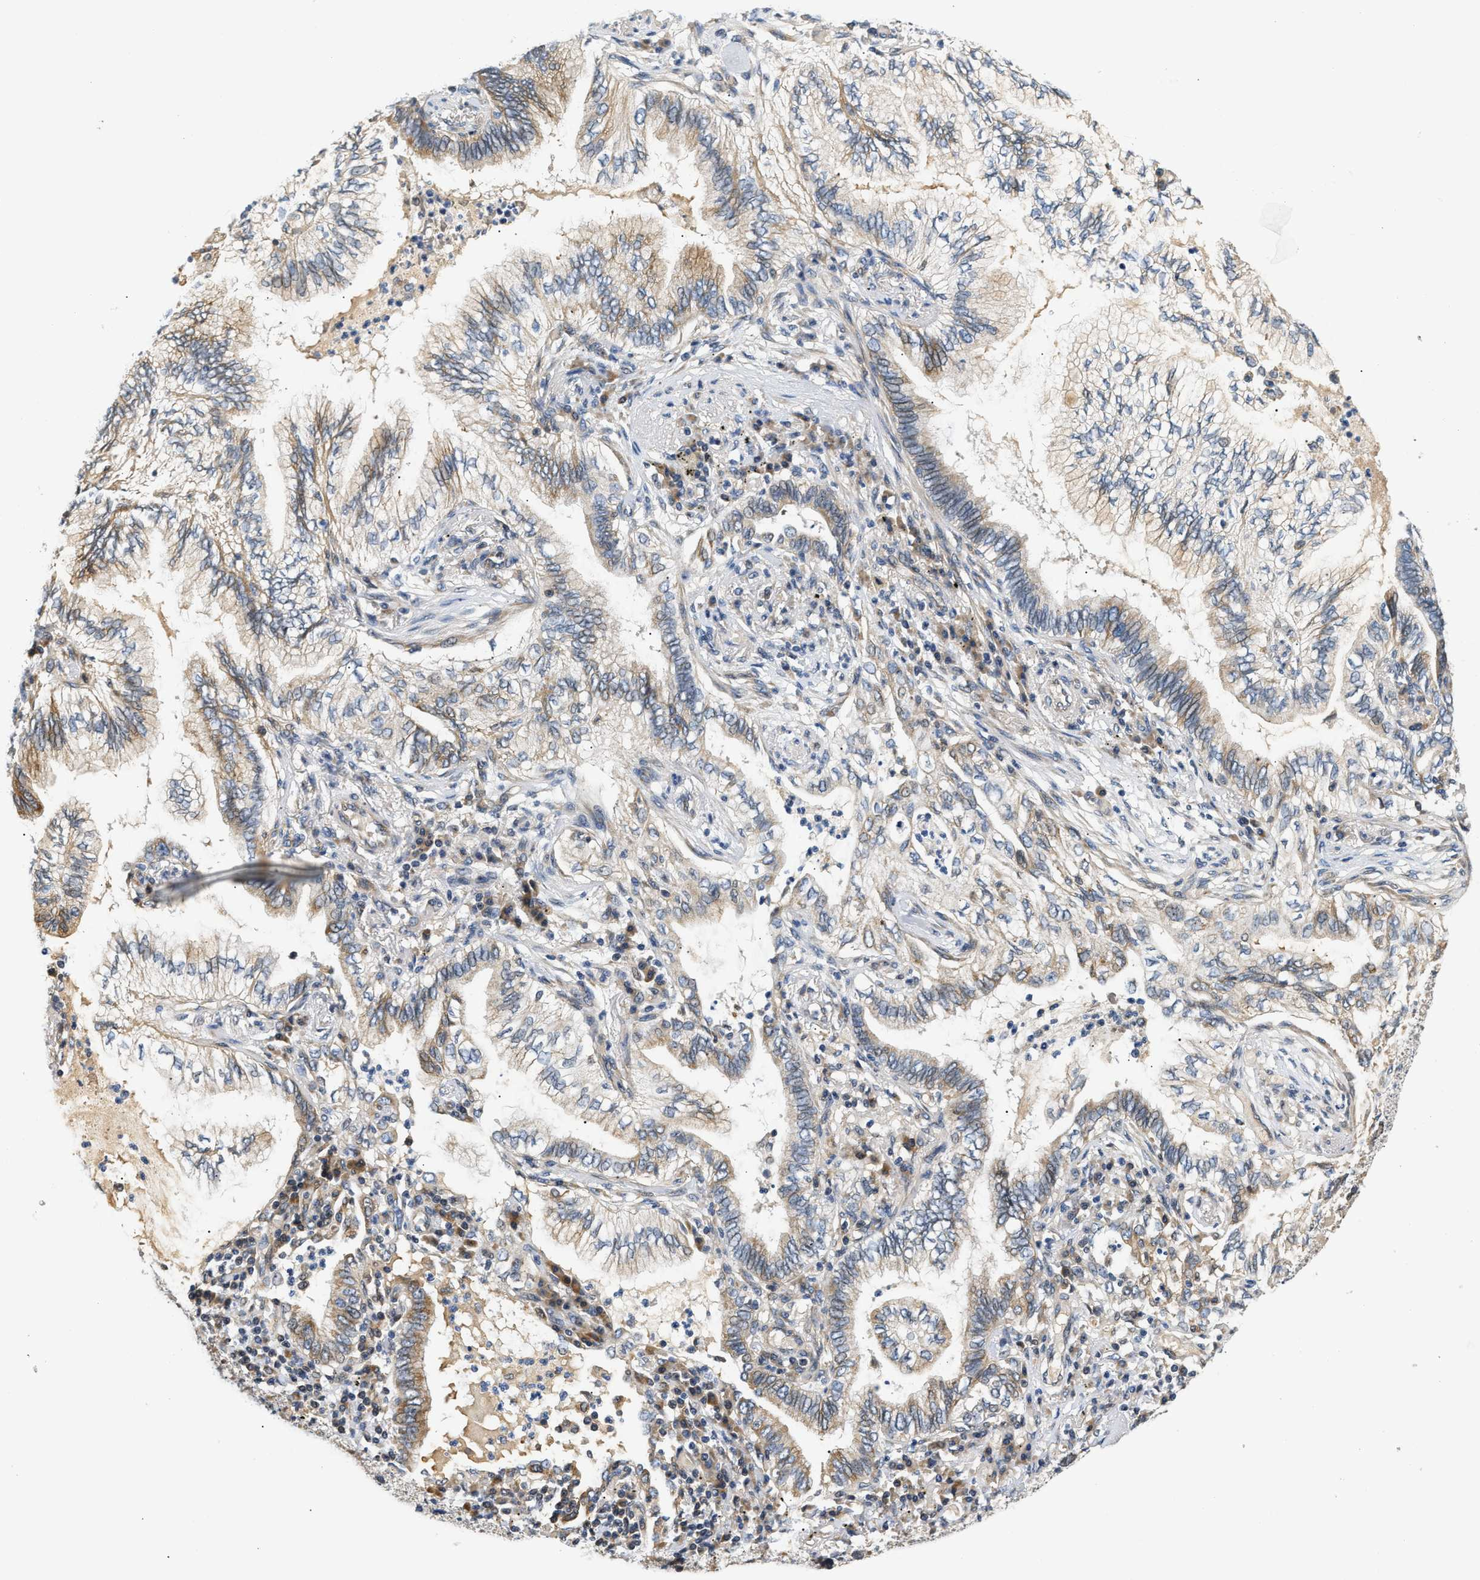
{"staining": {"intensity": "moderate", "quantity": "25%-75%", "location": "cytoplasmic/membranous"}, "tissue": "lung cancer", "cell_type": "Tumor cells", "image_type": "cancer", "snomed": [{"axis": "morphology", "description": "Normal tissue, NOS"}, {"axis": "morphology", "description": "Adenocarcinoma, NOS"}, {"axis": "topography", "description": "Bronchus"}, {"axis": "topography", "description": "Lung"}], "caption": "Protein expression analysis of adenocarcinoma (lung) demonstrates moderate cytoplasmic/membranous positivity in approximately 25%-75% of tumor cells. Nuclei are stained in blue.", "gene": "TNIP2", "patient": {"sex": "female", "age": 70}}